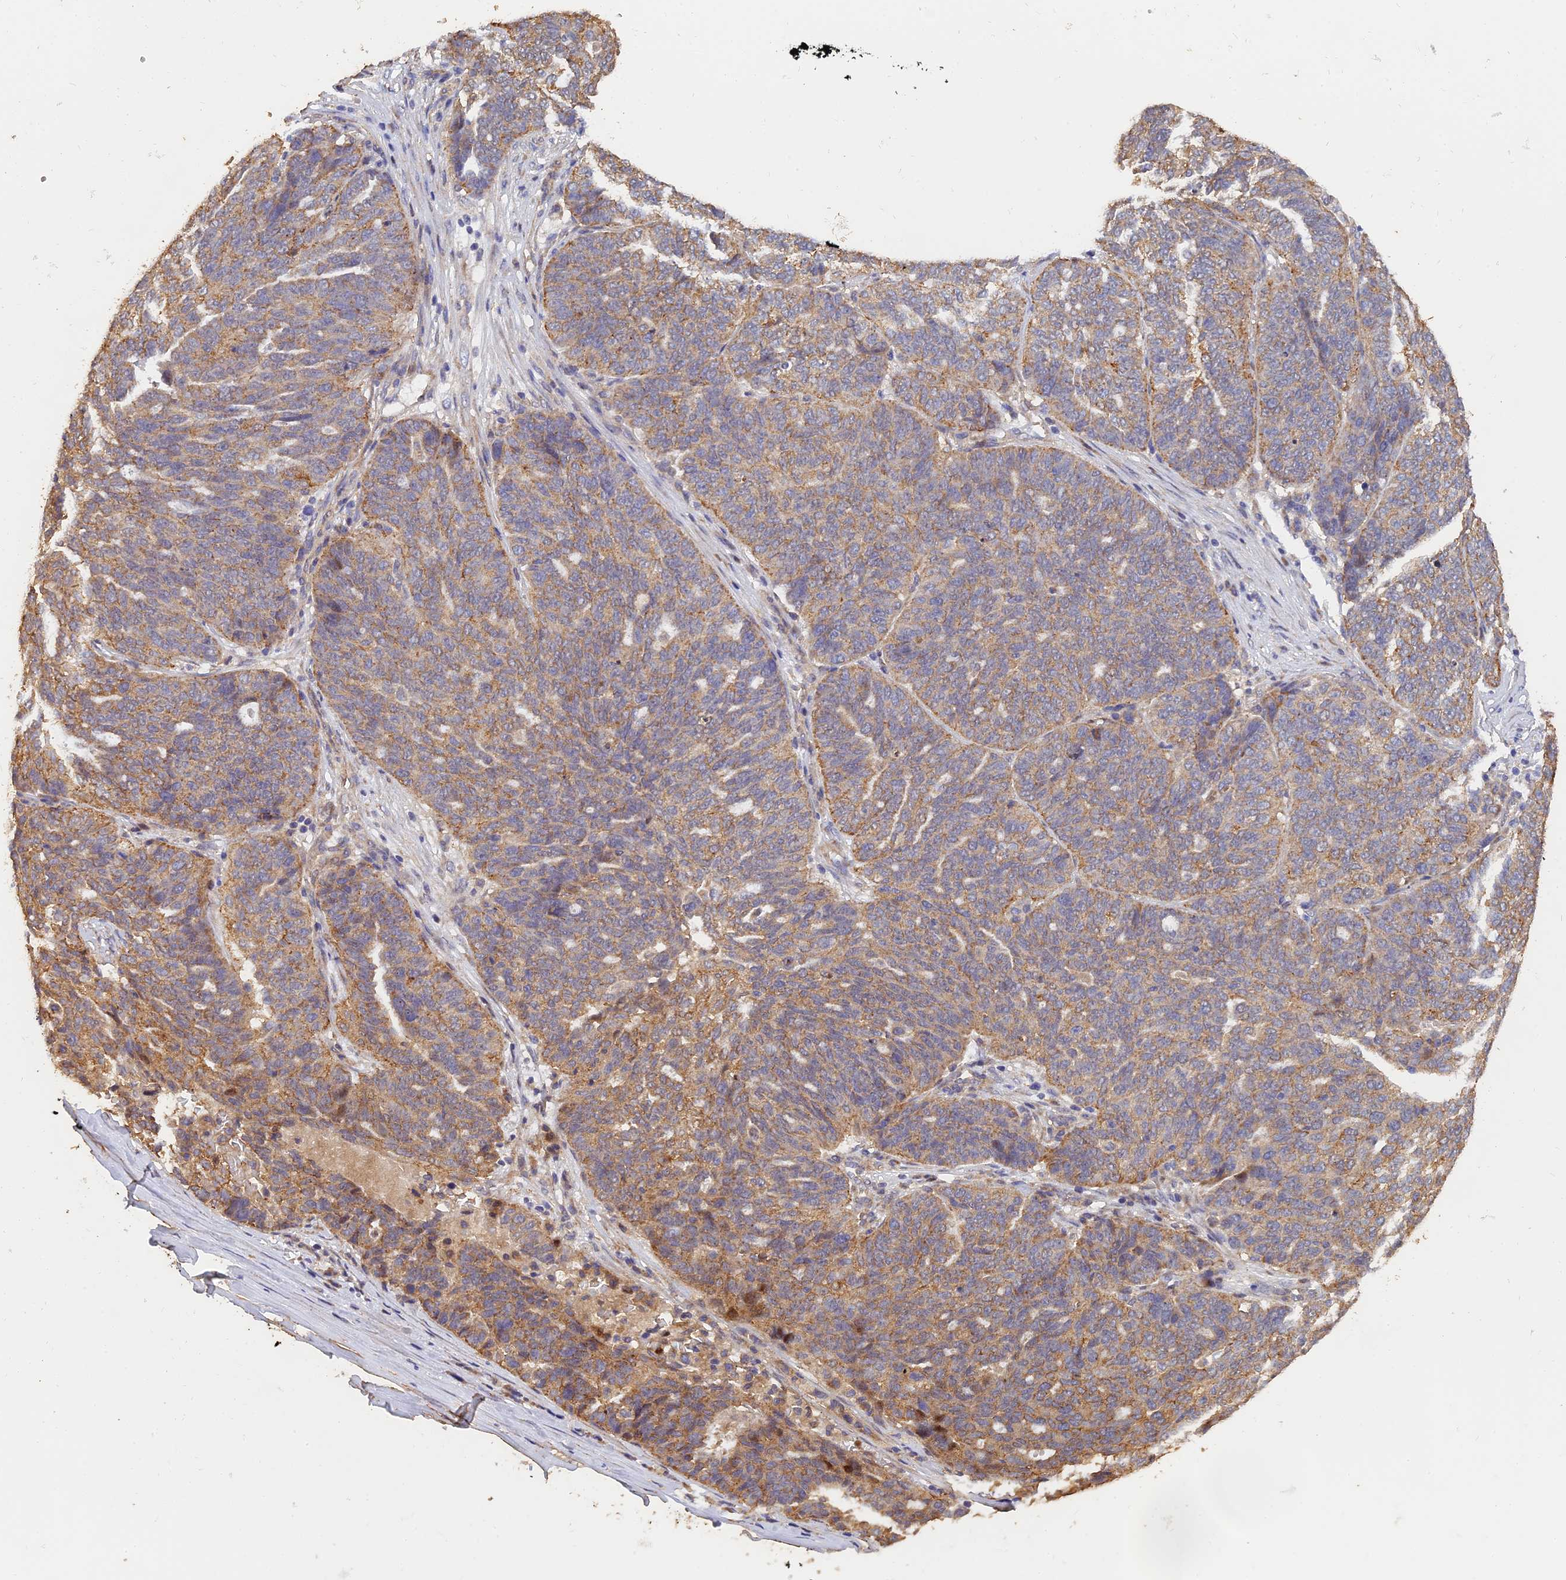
{"staining": {"intensity": "moderate", "quantity": ">75%", "location": "cytoplasmic/membranous"}, "tissue": "ovarian cancer", "cell_type": "Tumor cells", "image_type": "cancer", "snomed": [{"axis": "morphology", "description": "Cystadenocarcinoma, serous, NOS"}, {"axis": "topography", "description": "Ovary"}], "caption": "Protein expression analysis of human ovarian cancer reveals moderate cytoplasmic/membranous expression in approximately >75% of tumor cells.", "gene": "SLC38A11", "patient": {"sex": "female", "age": 59}}